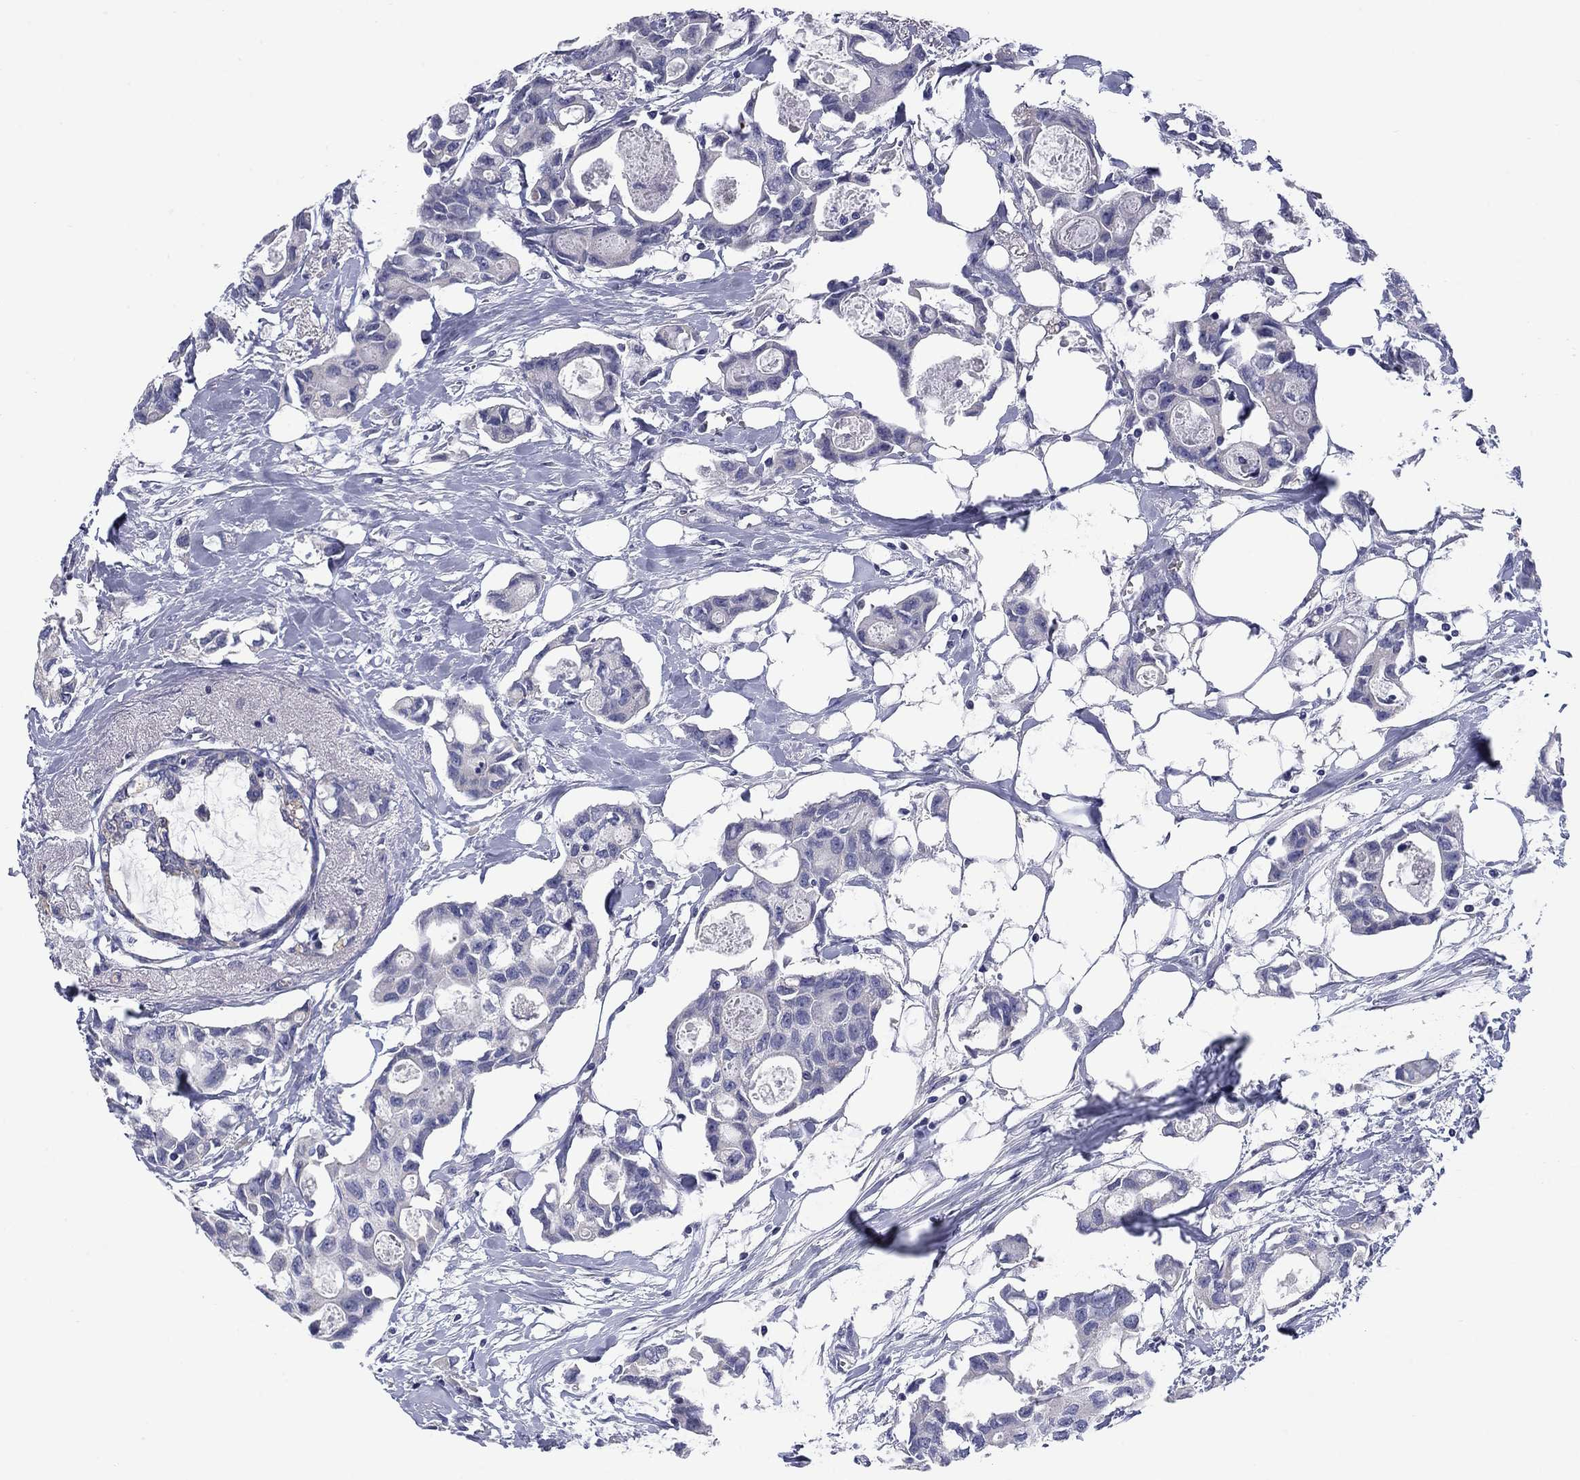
{"staining": {"intensity": "negative", "quantity": "none", "location": "none"}, "tissue": "breast cancer", "cell_type": "Tumor cells", "image_type": "cancer", "snomed": [{"axis": "morphology", "description": "Duct carcinoma"}, {"axis": "topography", "description": "Breast"}], "caption": "The immunohistochemistry histopathology image has no significant staining in tumor cells of breast cancer (invasive ductal carcinoma) tissue.", "gene": "FRK", "patient": {"sex": "female", "age": 83}}